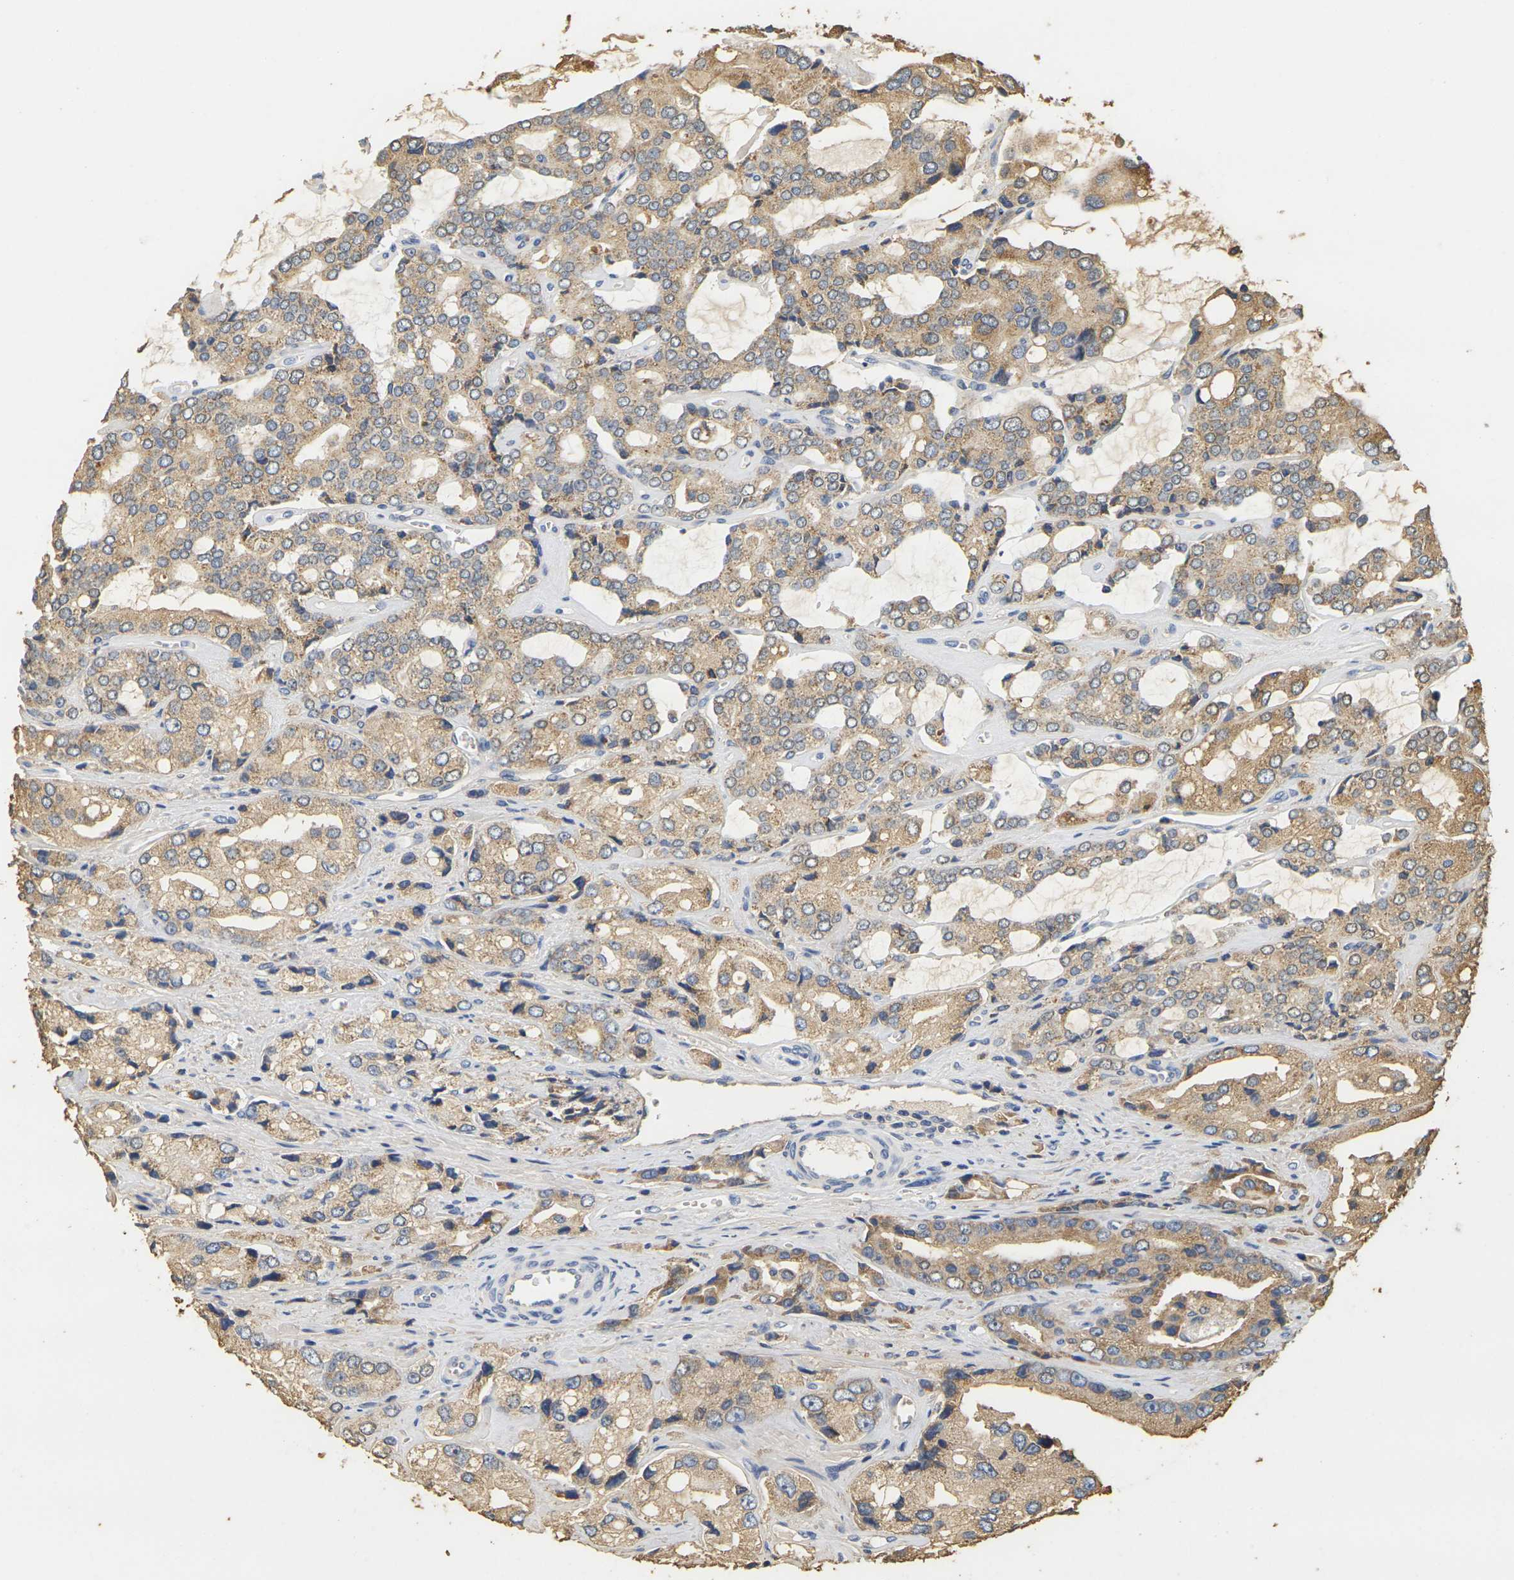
{"staining": {"intensity": "moderate", "quantity": ">75%", "location": "cytoplasmic/membranous"}, "tissue": "prostate cancer", "cell_type": "Tumor cells", "image_type": "cancer", "snomed": [{"axis": "morphology", "description": "Adenocarcinoma, High grade"}, {"axis": "topography", "description": "Prostate"}], "caption": "IHC image of neoplastic tissue: human prostate cancer (adenocarcinoma (high-grade)) stained using immunohistochemistry shows medium levels of moderate protein expression localized specifically in the cytoplasmic/membranous of tumor cells, appearing as a cytoplasmic/membranous brown color.", "gene": "KLK5", "patient": {"sex": "male", "age": 67}}